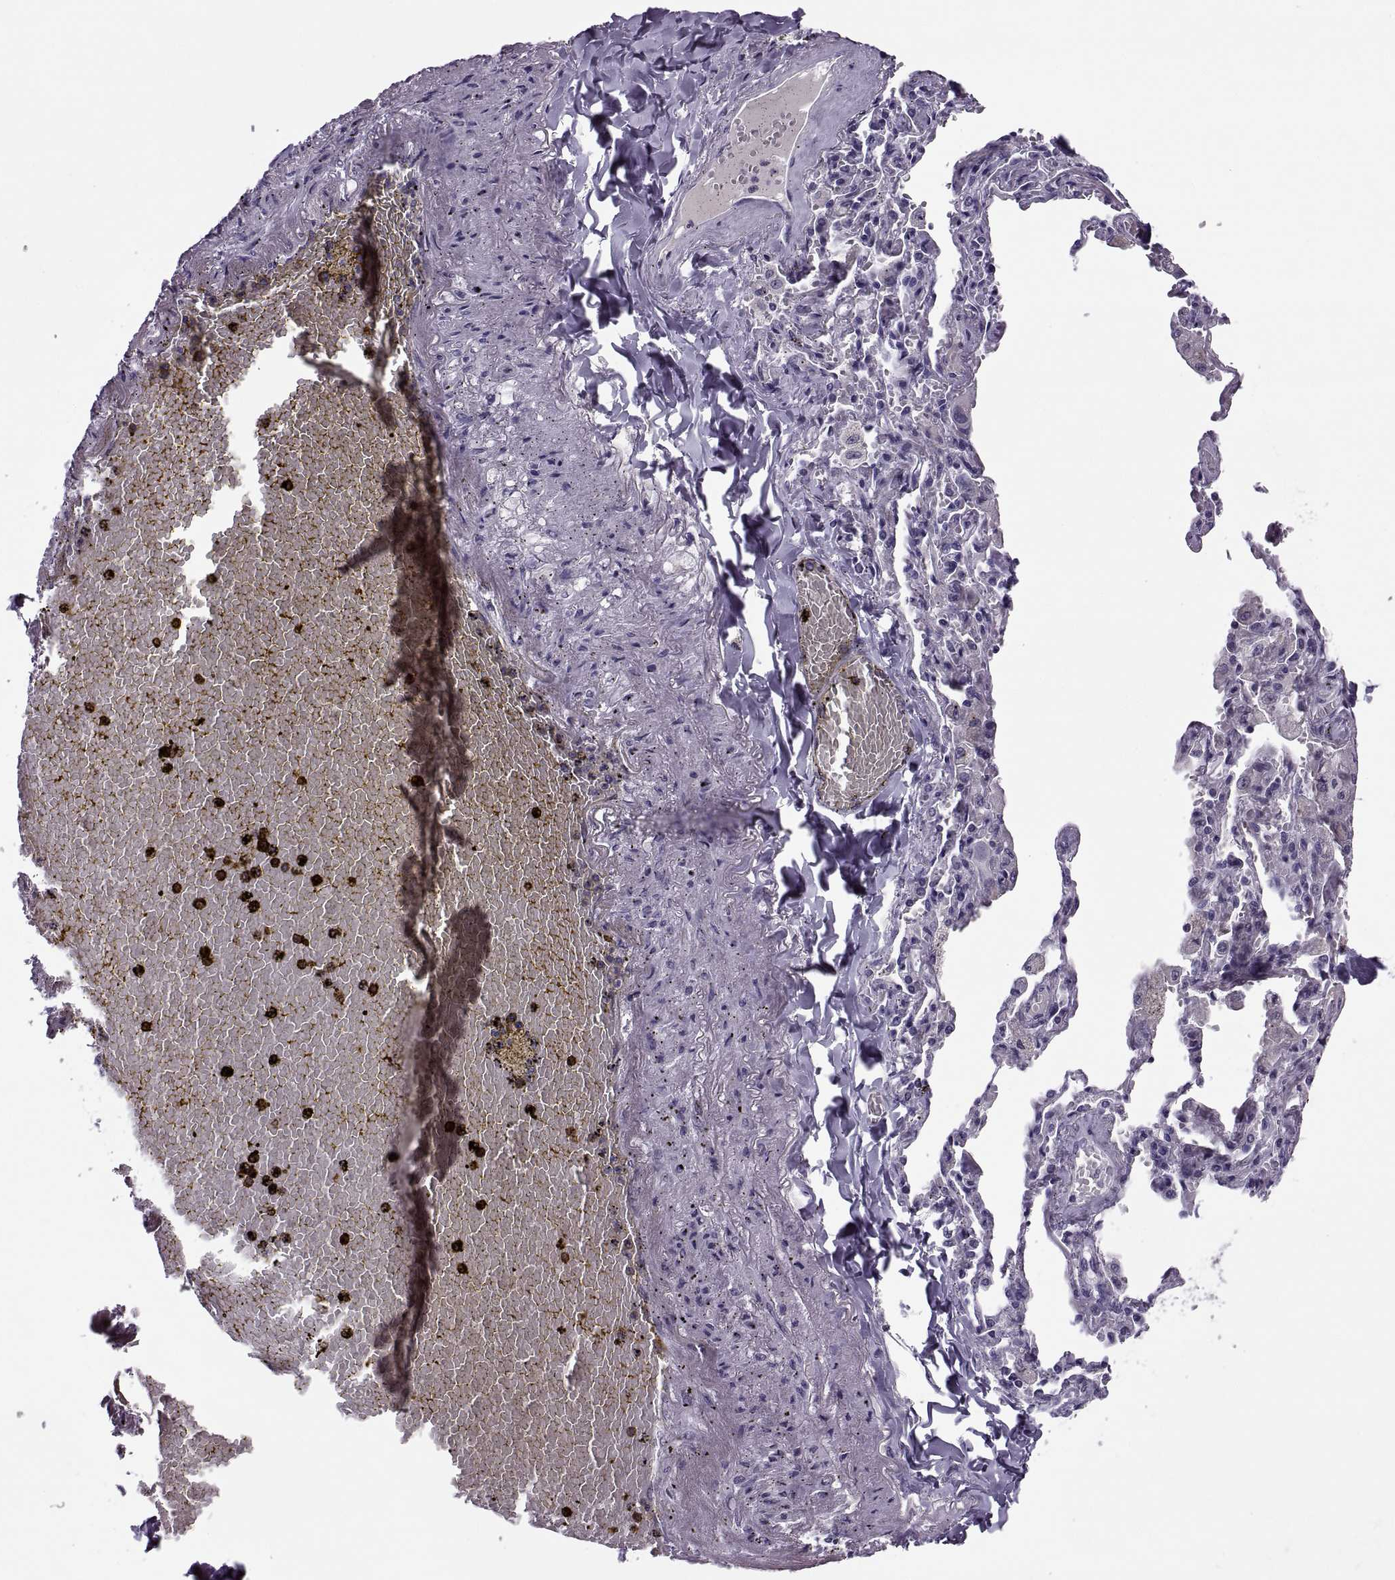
{"staining": {"intensity": "negative", "quantity": "none", "location": "none"}, "tissue": "lung cancer", "cell_type": "Tumor cells", "image_type": "cancer", "snomed": [{"axis": "morphology", "description": "Adenocarcinoma, NOS"}, {"axis": "topography", "description": "Lung"}], "caption": "This photomicrograph is of lung cancer stained with immunohistochemistry (IHC) to label a protein in brown with the nuclei are counter-stained blue. There is no staining in tumor cells.", "gene": "MAGEB1", "patient": {"sex": "male", "age": 64}}